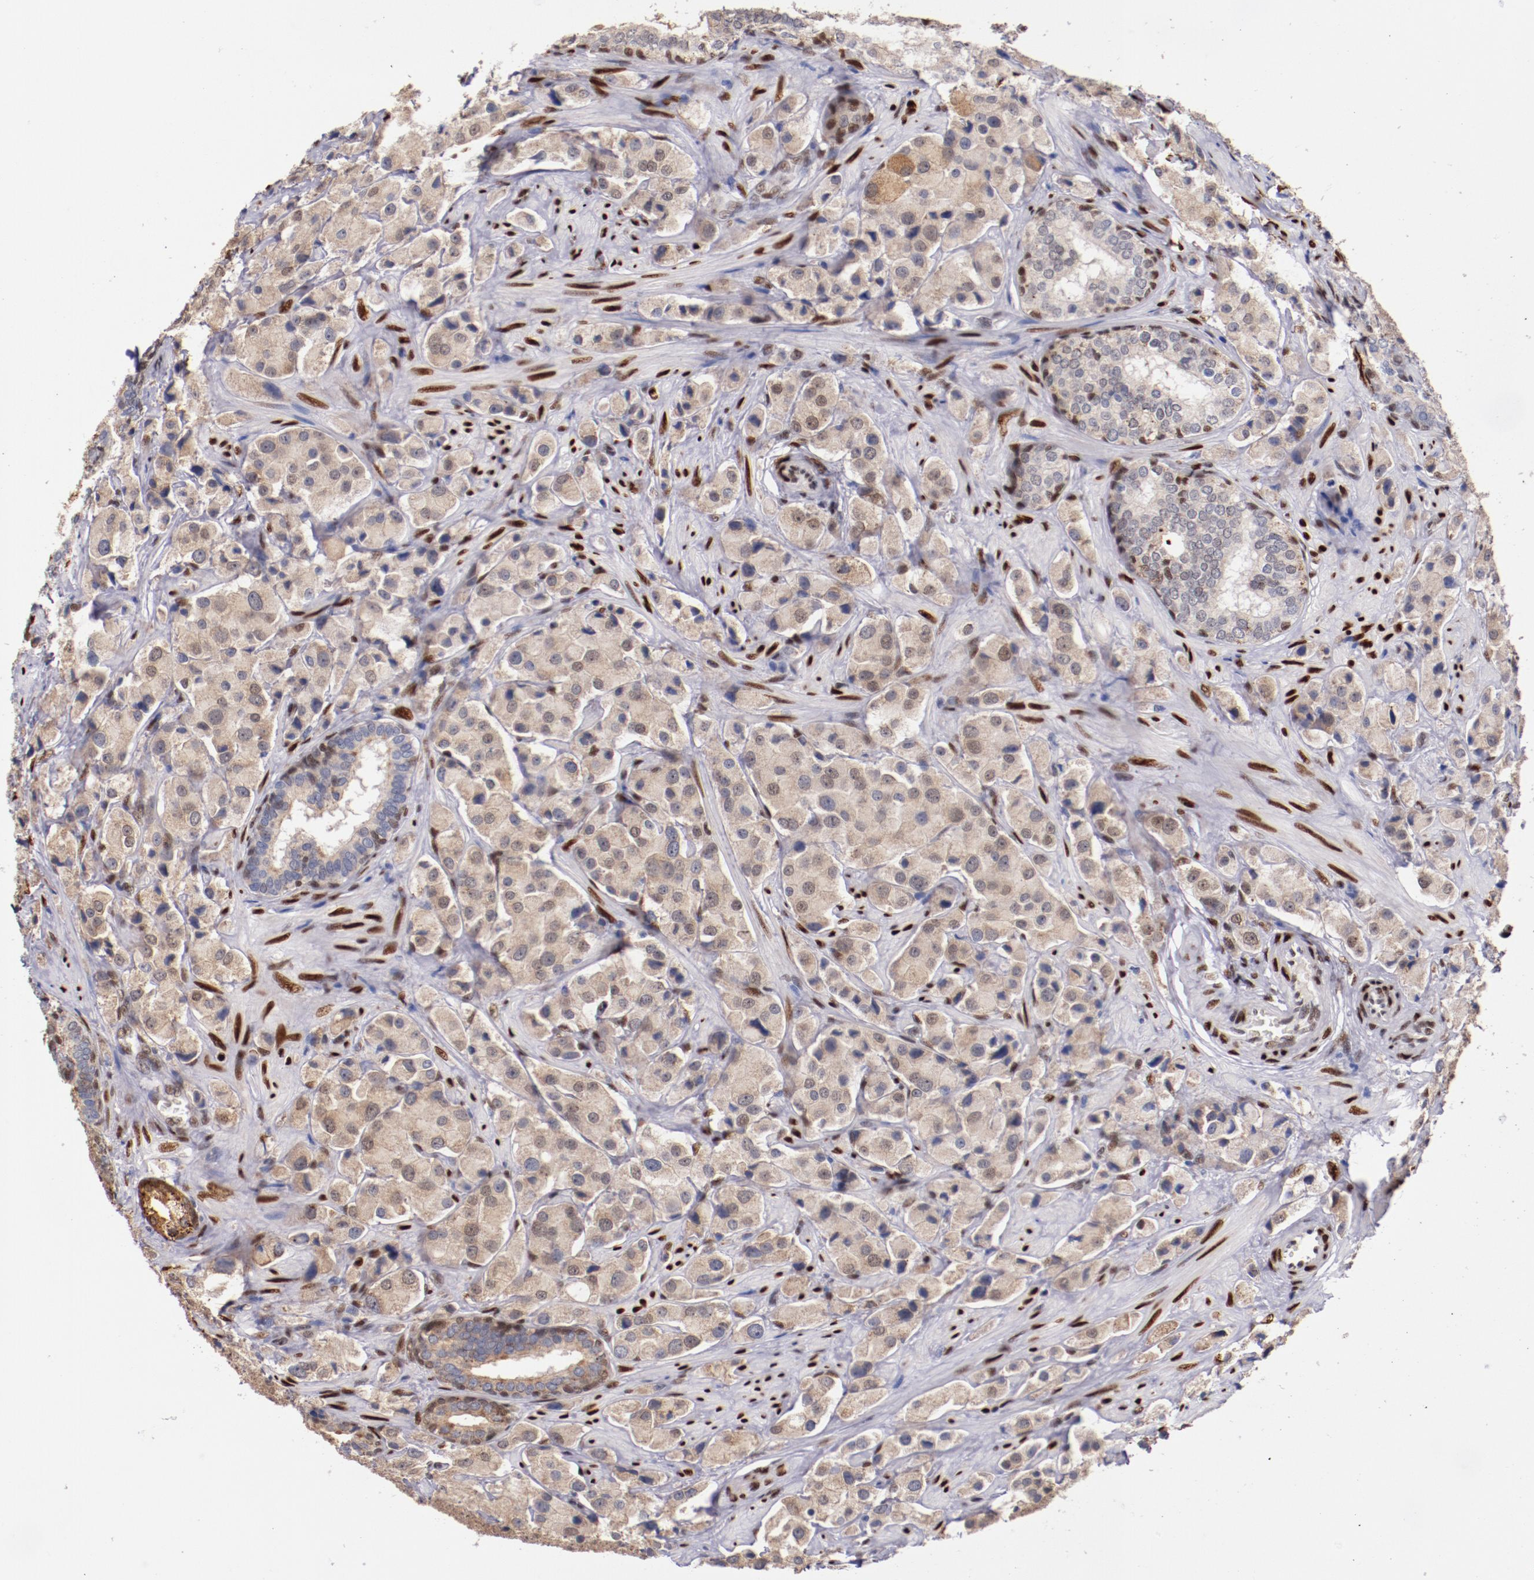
{"staining": {"intensity": "weak", "quantity": ">75%", "location": "cytoplasmic/membranous"}, "tissue": "prostate cancer", "cell_type": "Tumor cells", "image_type": "cancer", "snomed": [{"axis": "morphology", "description": "Adenocarcinoma, Medium grade"}, {"axis": "topography", "description": "Prostate"}], "caption": "IHC of human prostate cancer demonstrates low levels of weak cytoplasmic/membranous staining in approximately >75% of tumor cells.", "gene": "SRF", "patient": {"sex": "male", "age": 70}}